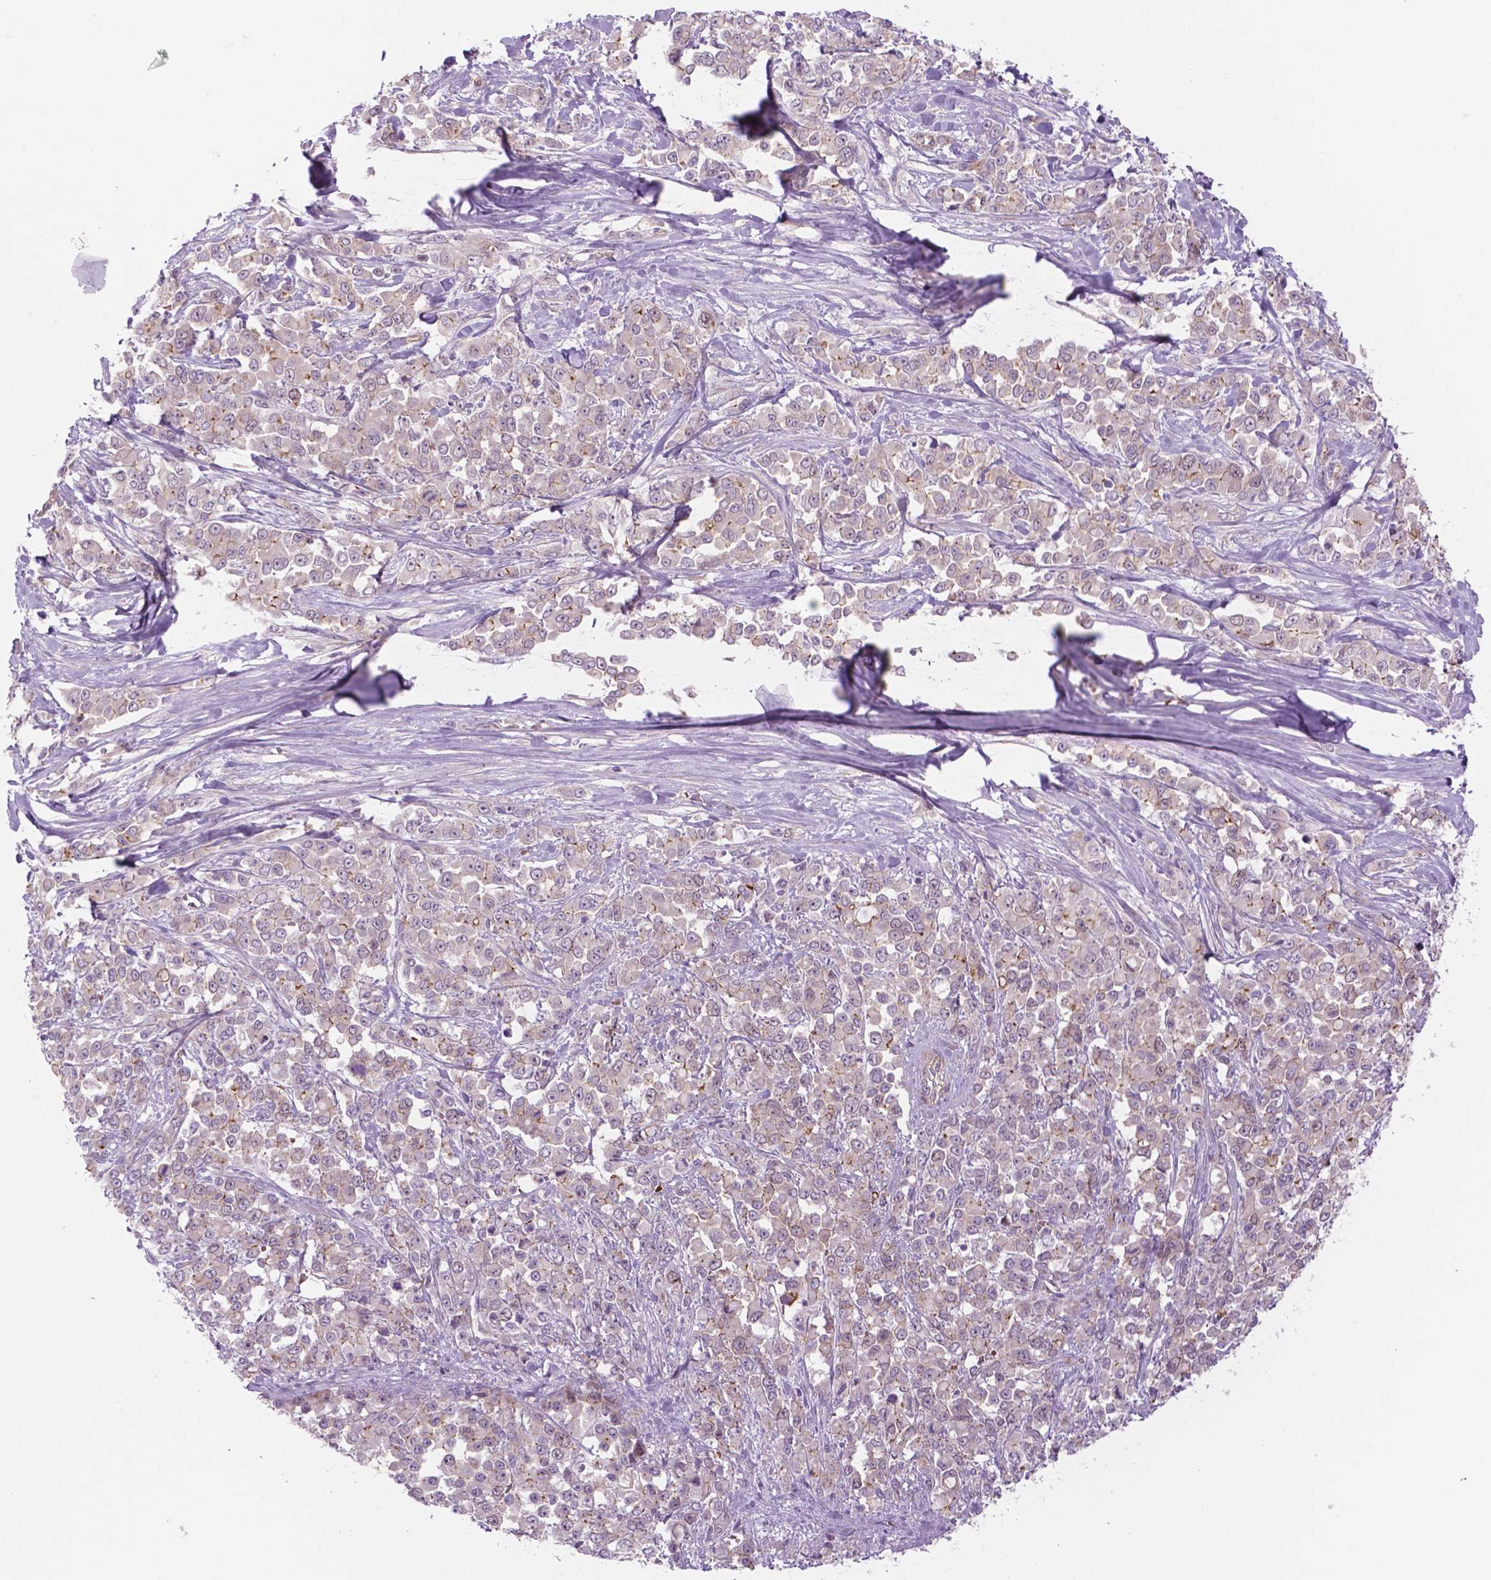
{"staining": {"intensity": "negative", "quantity": "none", "location": "none"}, "tissue": "stomach cancer", "cell_type": "Tumor cells", "image_type": "cancer", "snomed": [{"axis": "morphology", "description": "Adenocarcinoma, NOS"}, {"axis": "topography", "description": "Stomach"}], "caption": "Stomach cancer (adenocarcinoma) was stained to show a protein in brown. There is no significant expression in tumor cells.", "gene": "RND3", "patient": {"sex": "female", "age": 76}}